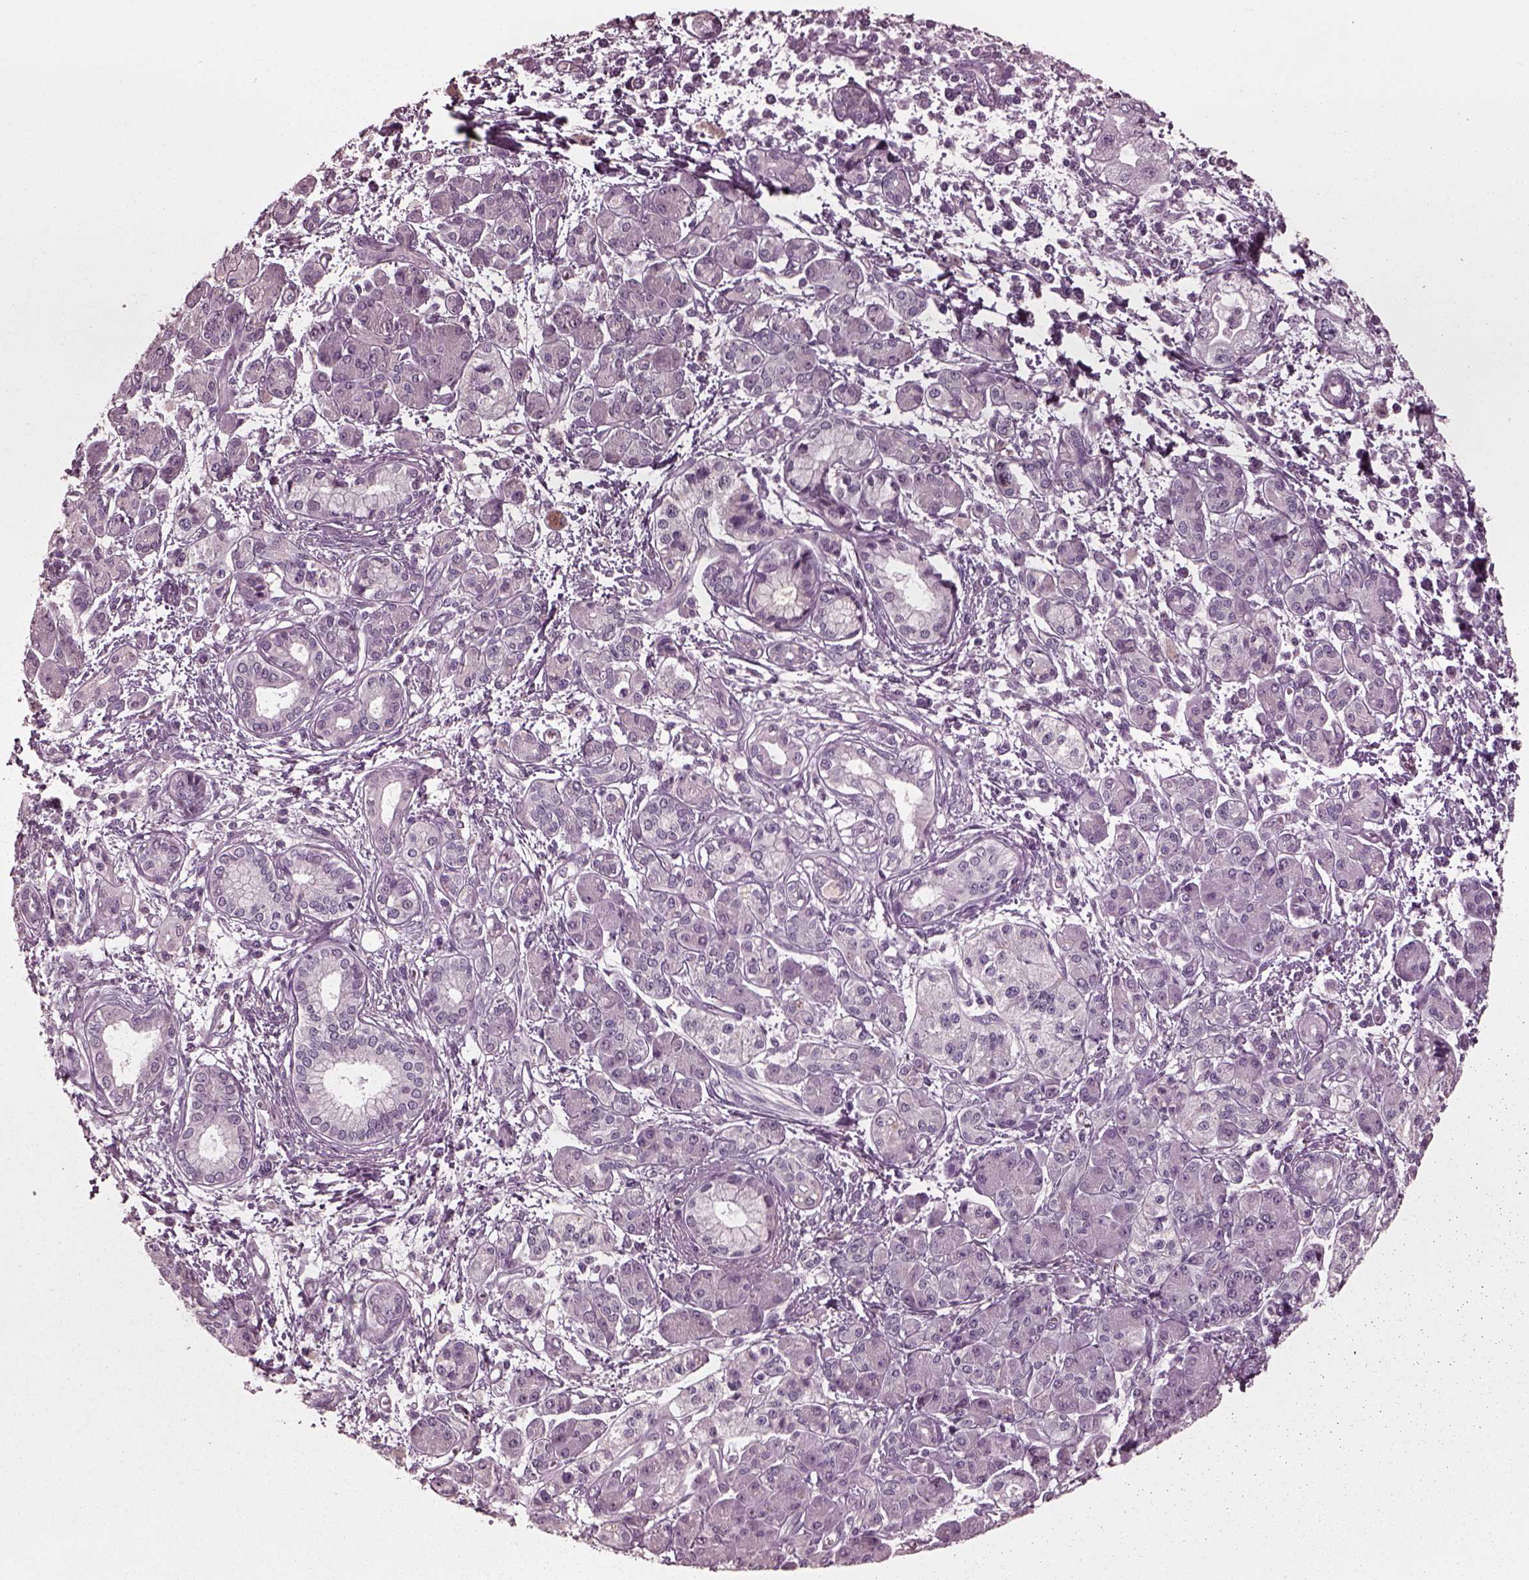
{"staining": {"intensity": "negative", "quantity": "none", "location": "none"}, "tissue": "pancreatic cancer", "cell_type": "Tumor cells", "image_type": "cancer", "snomed": [{"axis": "morphology", "description": "Adenocarcinoma, NOS"}, {"axis": "topography", "description": "Pancreas"}], "caption": "This is a photomicrograph of immunohistochemistry (IHC) staining of pancreatic cancer (adenocarcinoma), which shows no positivity in tumor cells. The staining was performed using DAB to visualize the protein expression in brown, while the nuclei were stained in blue with hematoxylin (Magnification: 20x).", "gene": "CGA", "patient": {"sex": "male", "age": 70}}